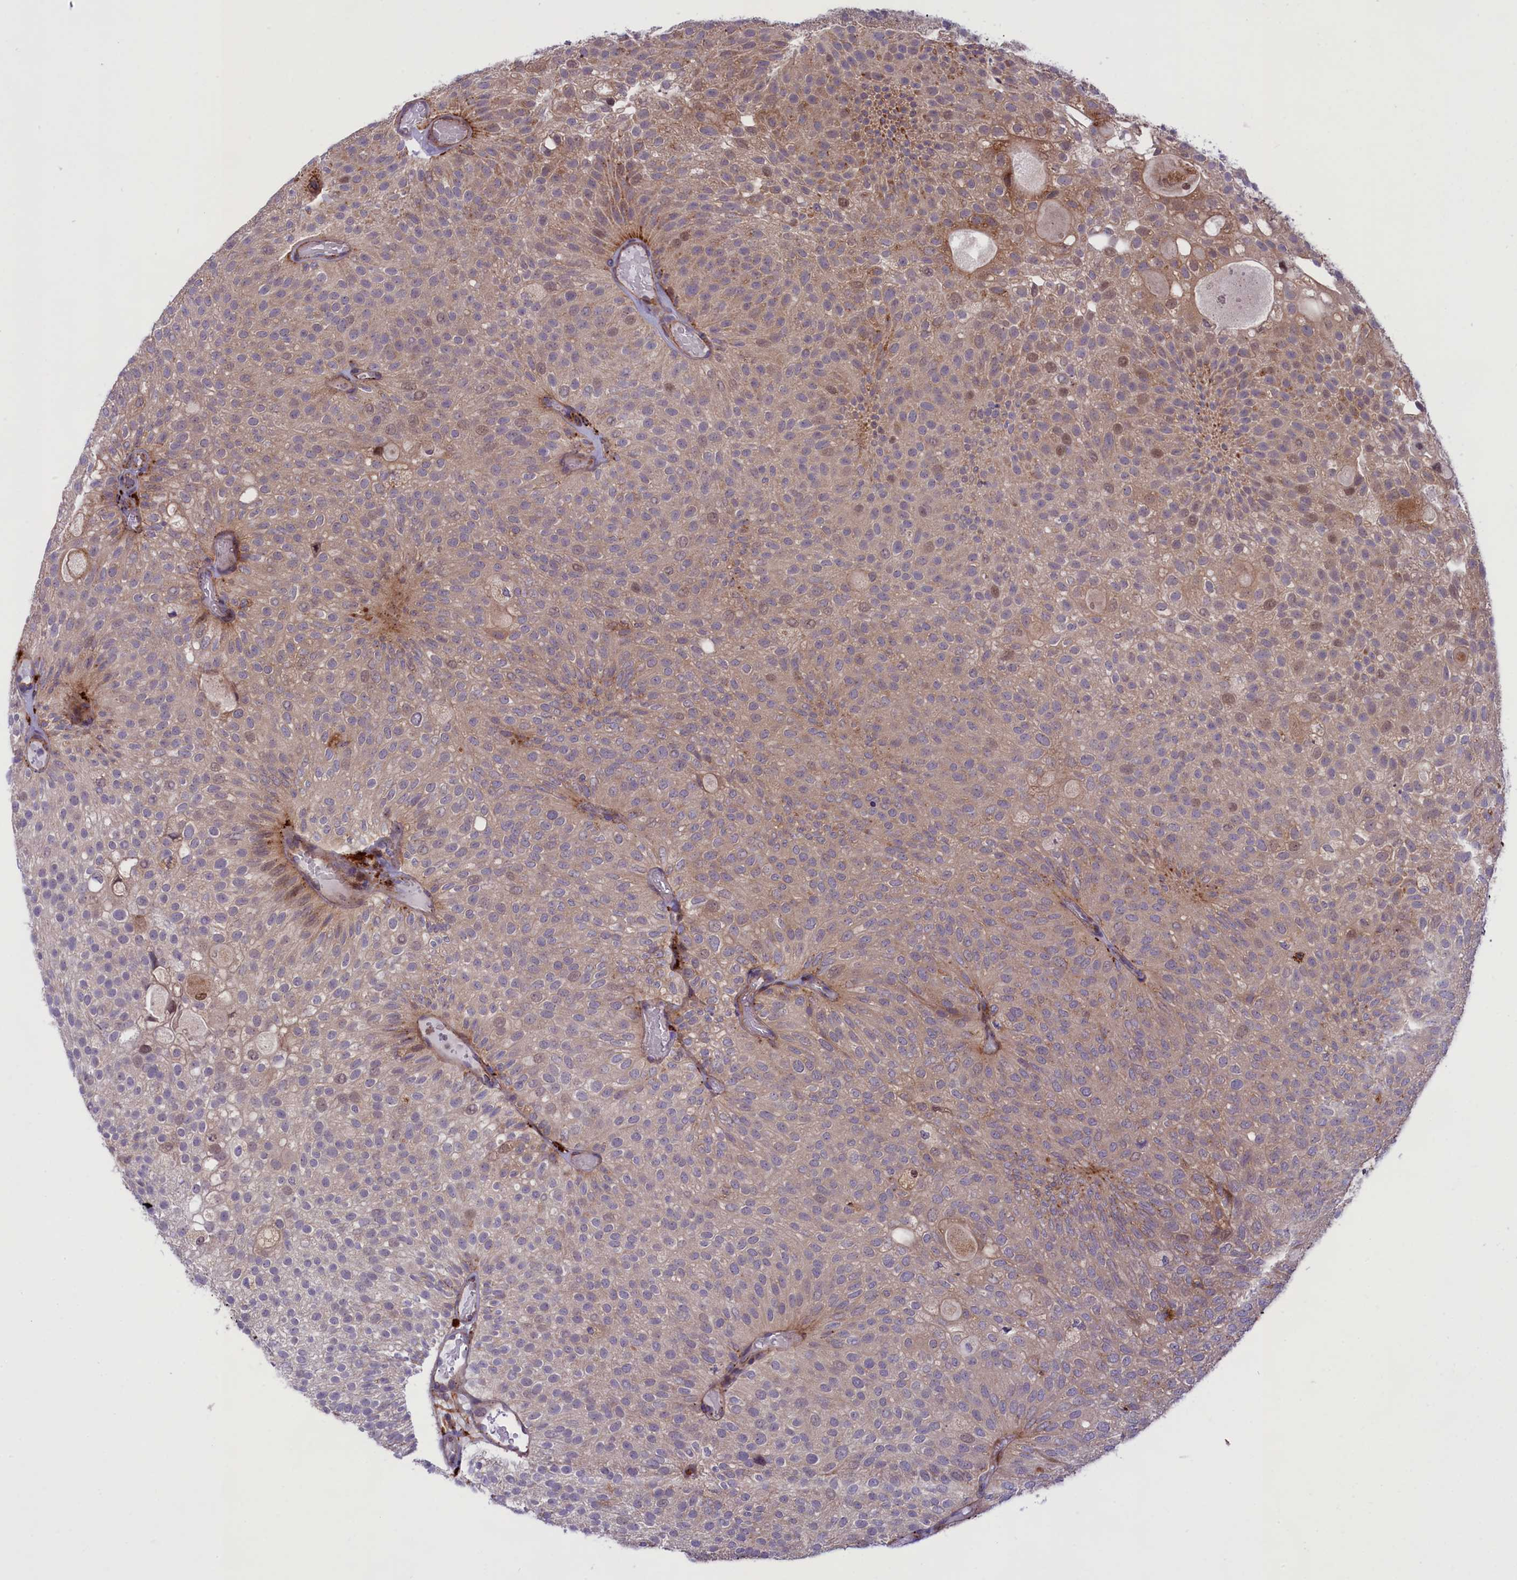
{"staining": {"intensity": "weak", "quantity": "25%-75%", "location": "cytoplasmic/membranous,nuclear"}, "tissue": "urothelial cancer", "cell_type": "Tumor cells", "image_type": "cancer", "snomed": [{"axis": "morphology", "description": "Urothelial carcinoma, Low grade"}, {"axis": "topography", "description": "Urinary bladder"}], "caption": "Protein staining exhibits weak cytoplasmic/membranous and nuclear staining in about 25%-75% of tumor cells in urothelial carcinoma (low-grade).", "gene": "MAN2B1", "patient": {"sex": "male", "age": 78}}